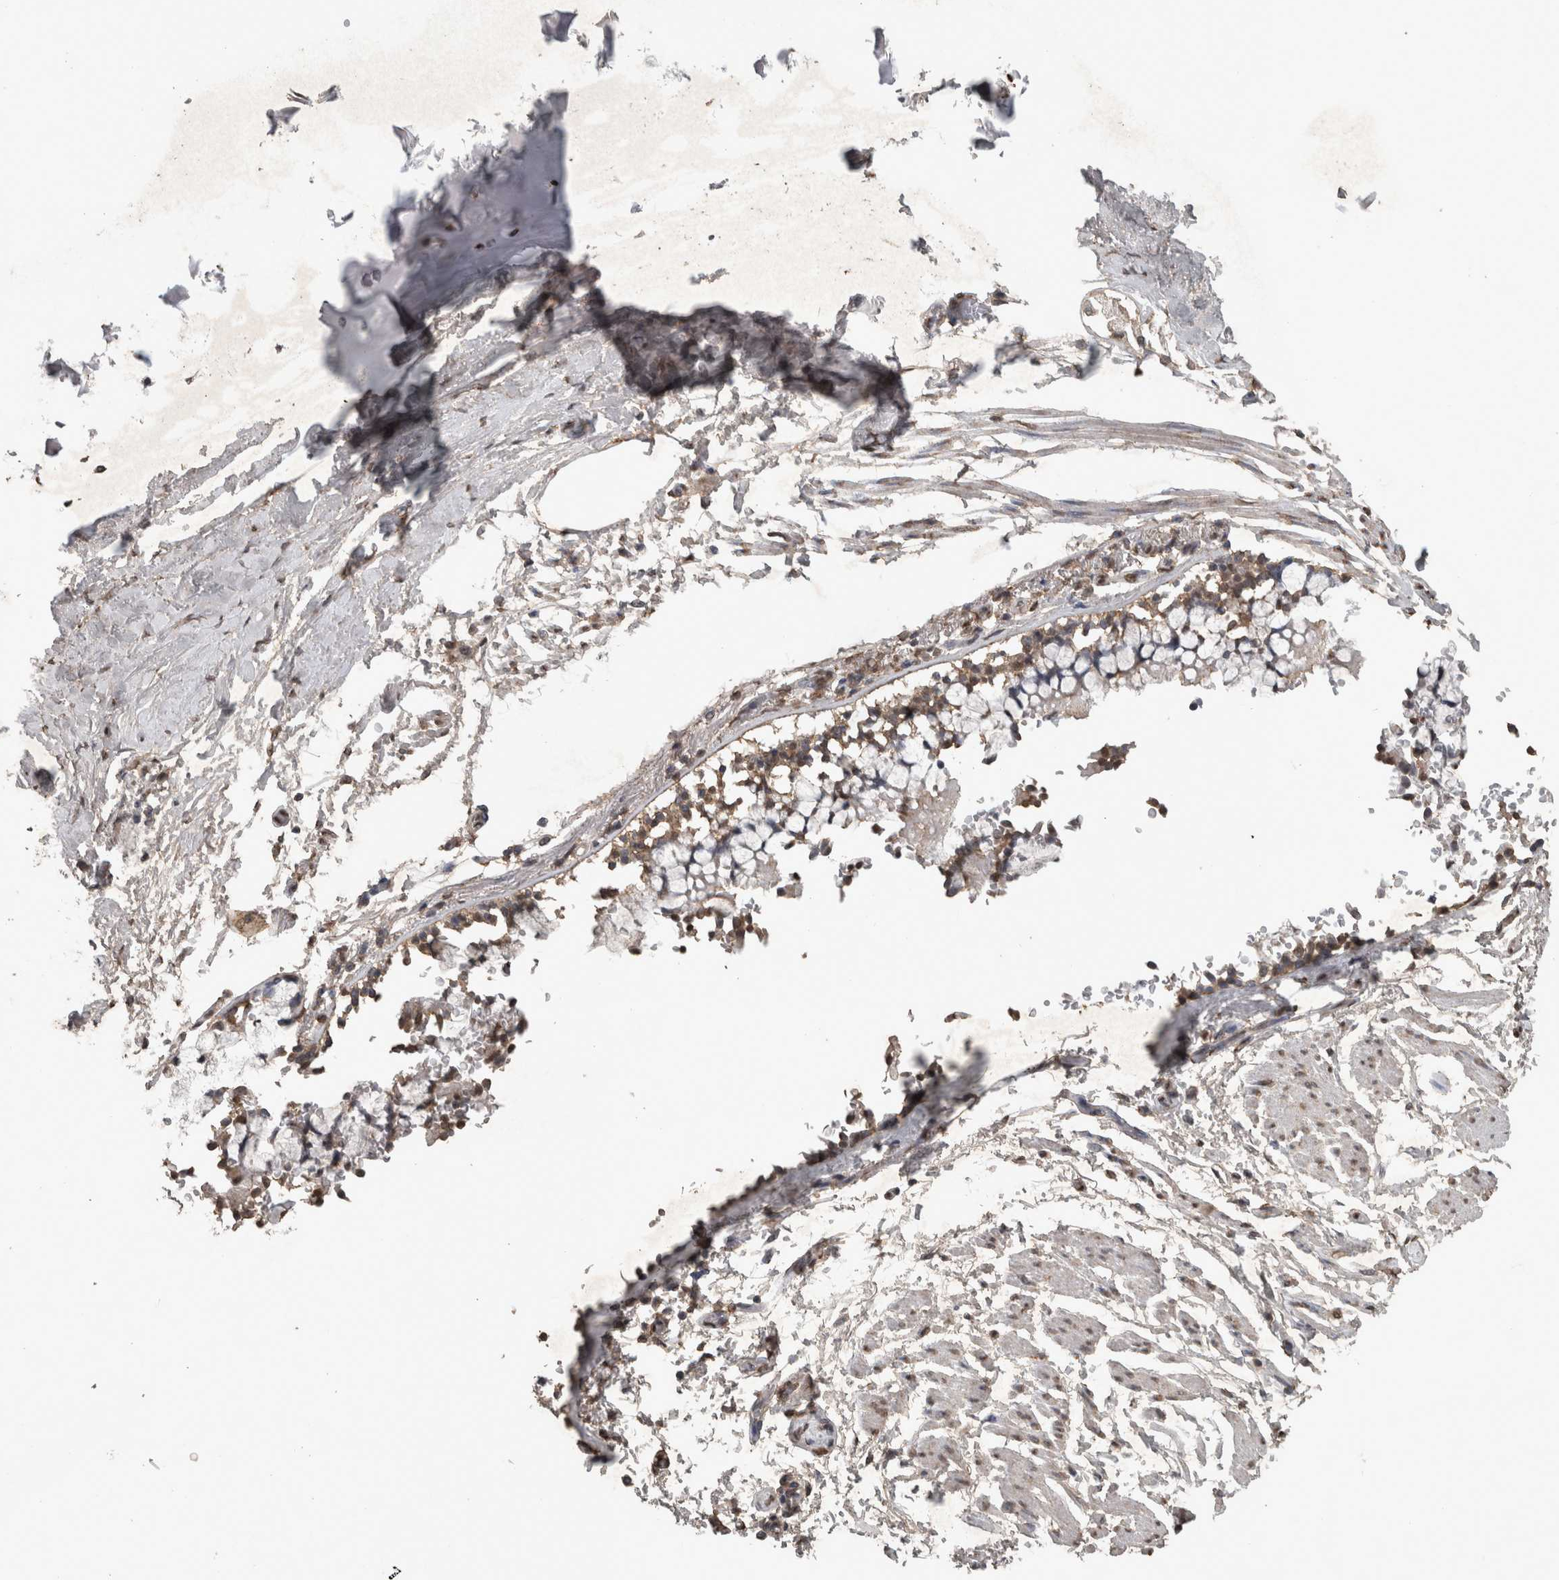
{"staining": {"intensity": "moderate", "quantity": ">75%", "location": "nuclear"}, "tissue": "soft tissue", "cell_type": "Chondrocytes", "image_type": "normal", "snomed": [{"axis": "morphology", "description": "Normal tissue, NOS"}, {"axis": "topography", "description": "Cartilage tissue"}, {"axis": "topography", "description": "Lung"}], "caption": "This photomicrograph reveals immunohistochemistry staining of benign human soft tissue, with medium moderate nuclear expression in about >75% of chondrocytes.", "gene": "SMAD7", "patient": {"sex": "female", "age": 77}}